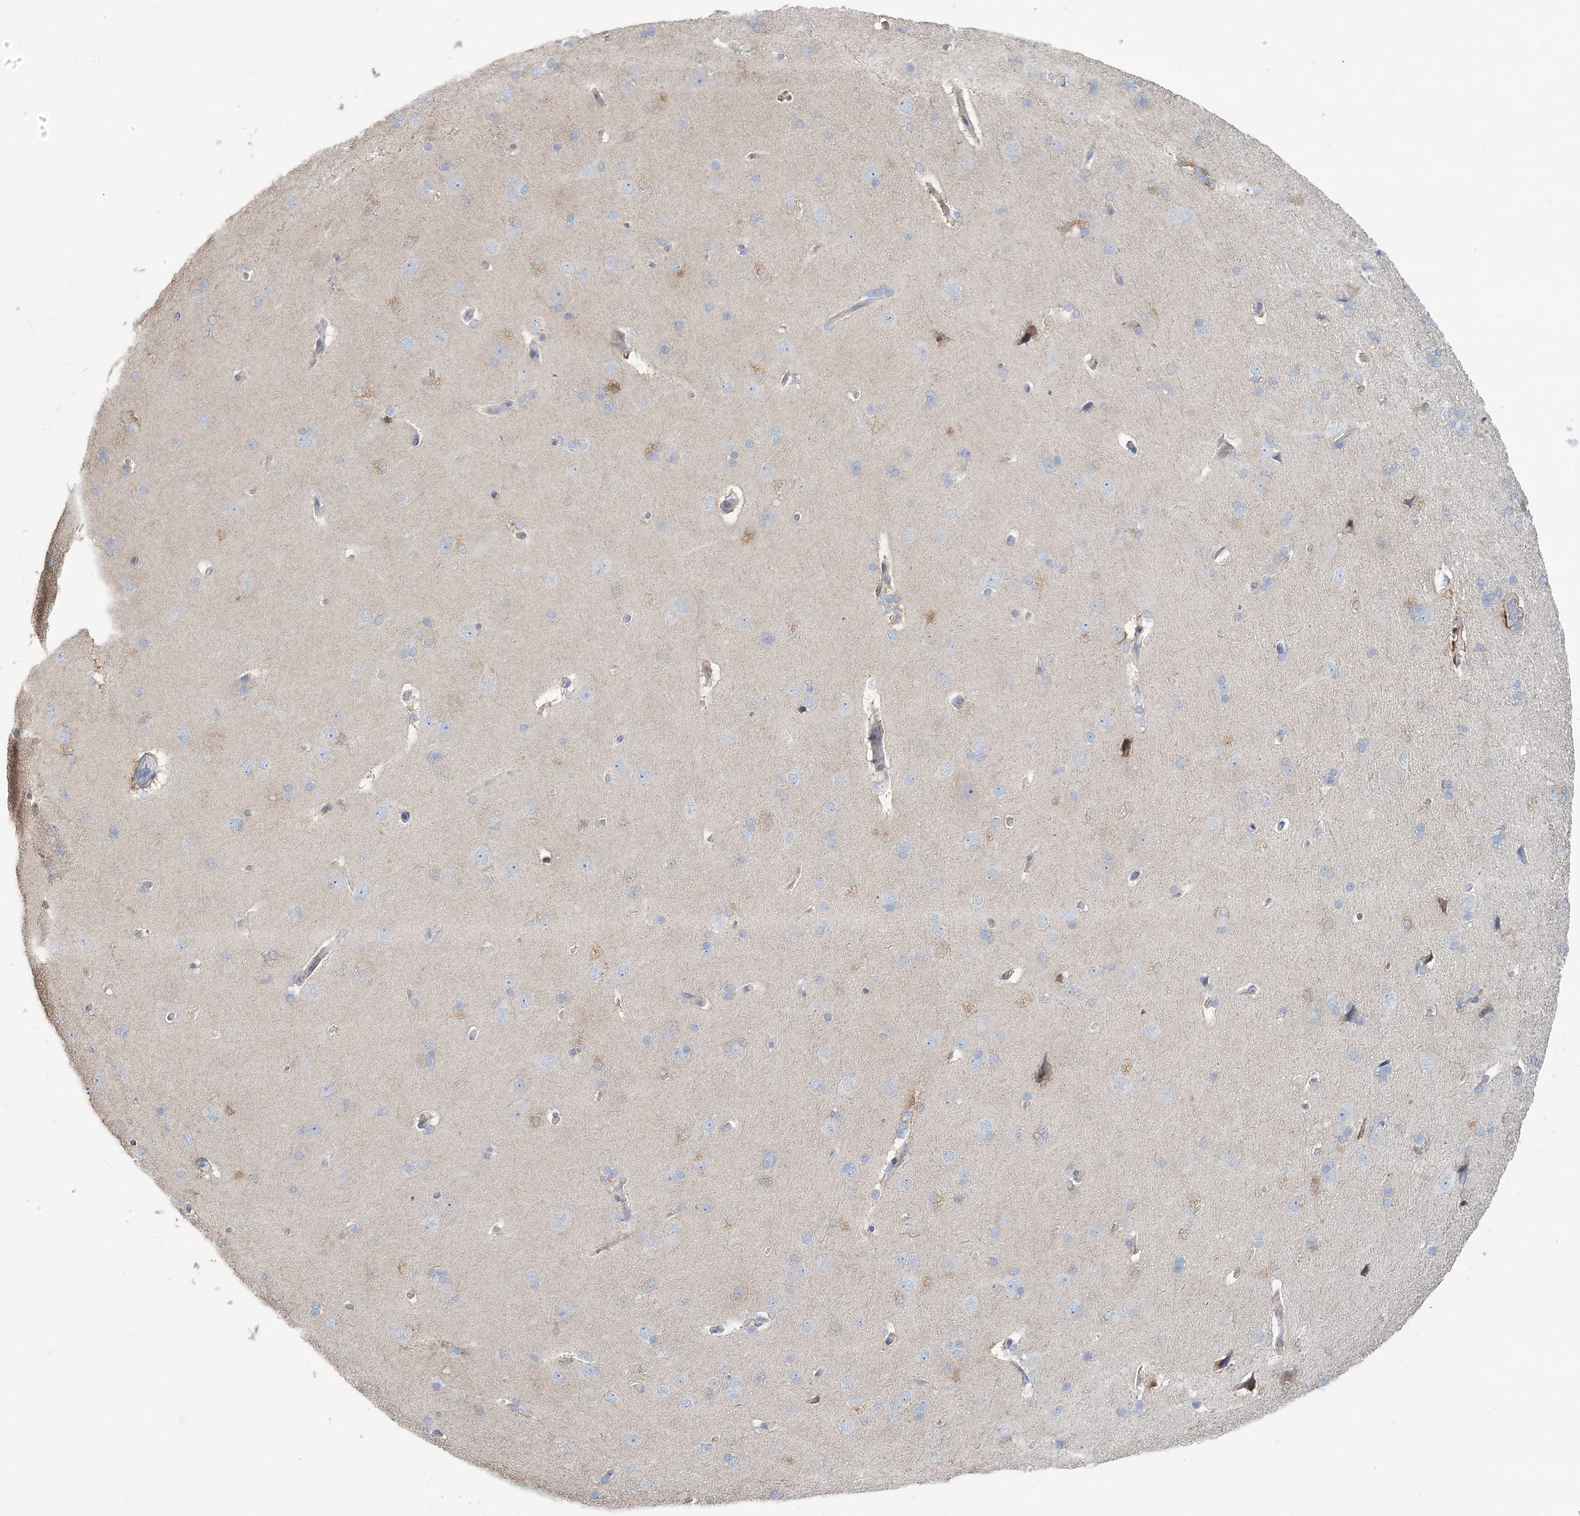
{"staining": {"intensity": "negative", "quantity": "none", "location": "none"}, "tissue": "cerebral cortex", "cell_type": "Endothelial cells", "image_type": "normal", "snomed": [{"axis": "morphology", "description": "Normal tissue, NOS"}, {"axis": "topography", "description": "Cerebral cortex"}], "caption": "A micrograph of human cerebral cortex is negative for staining in endothelial cells. Brightfield microscopy of immunohistochemistry stained with DAB (brown) and hematoxylin (blue), captured at high magnification.", "gene": "CMBL", "patient": {"sex": "male", "age": 62}}